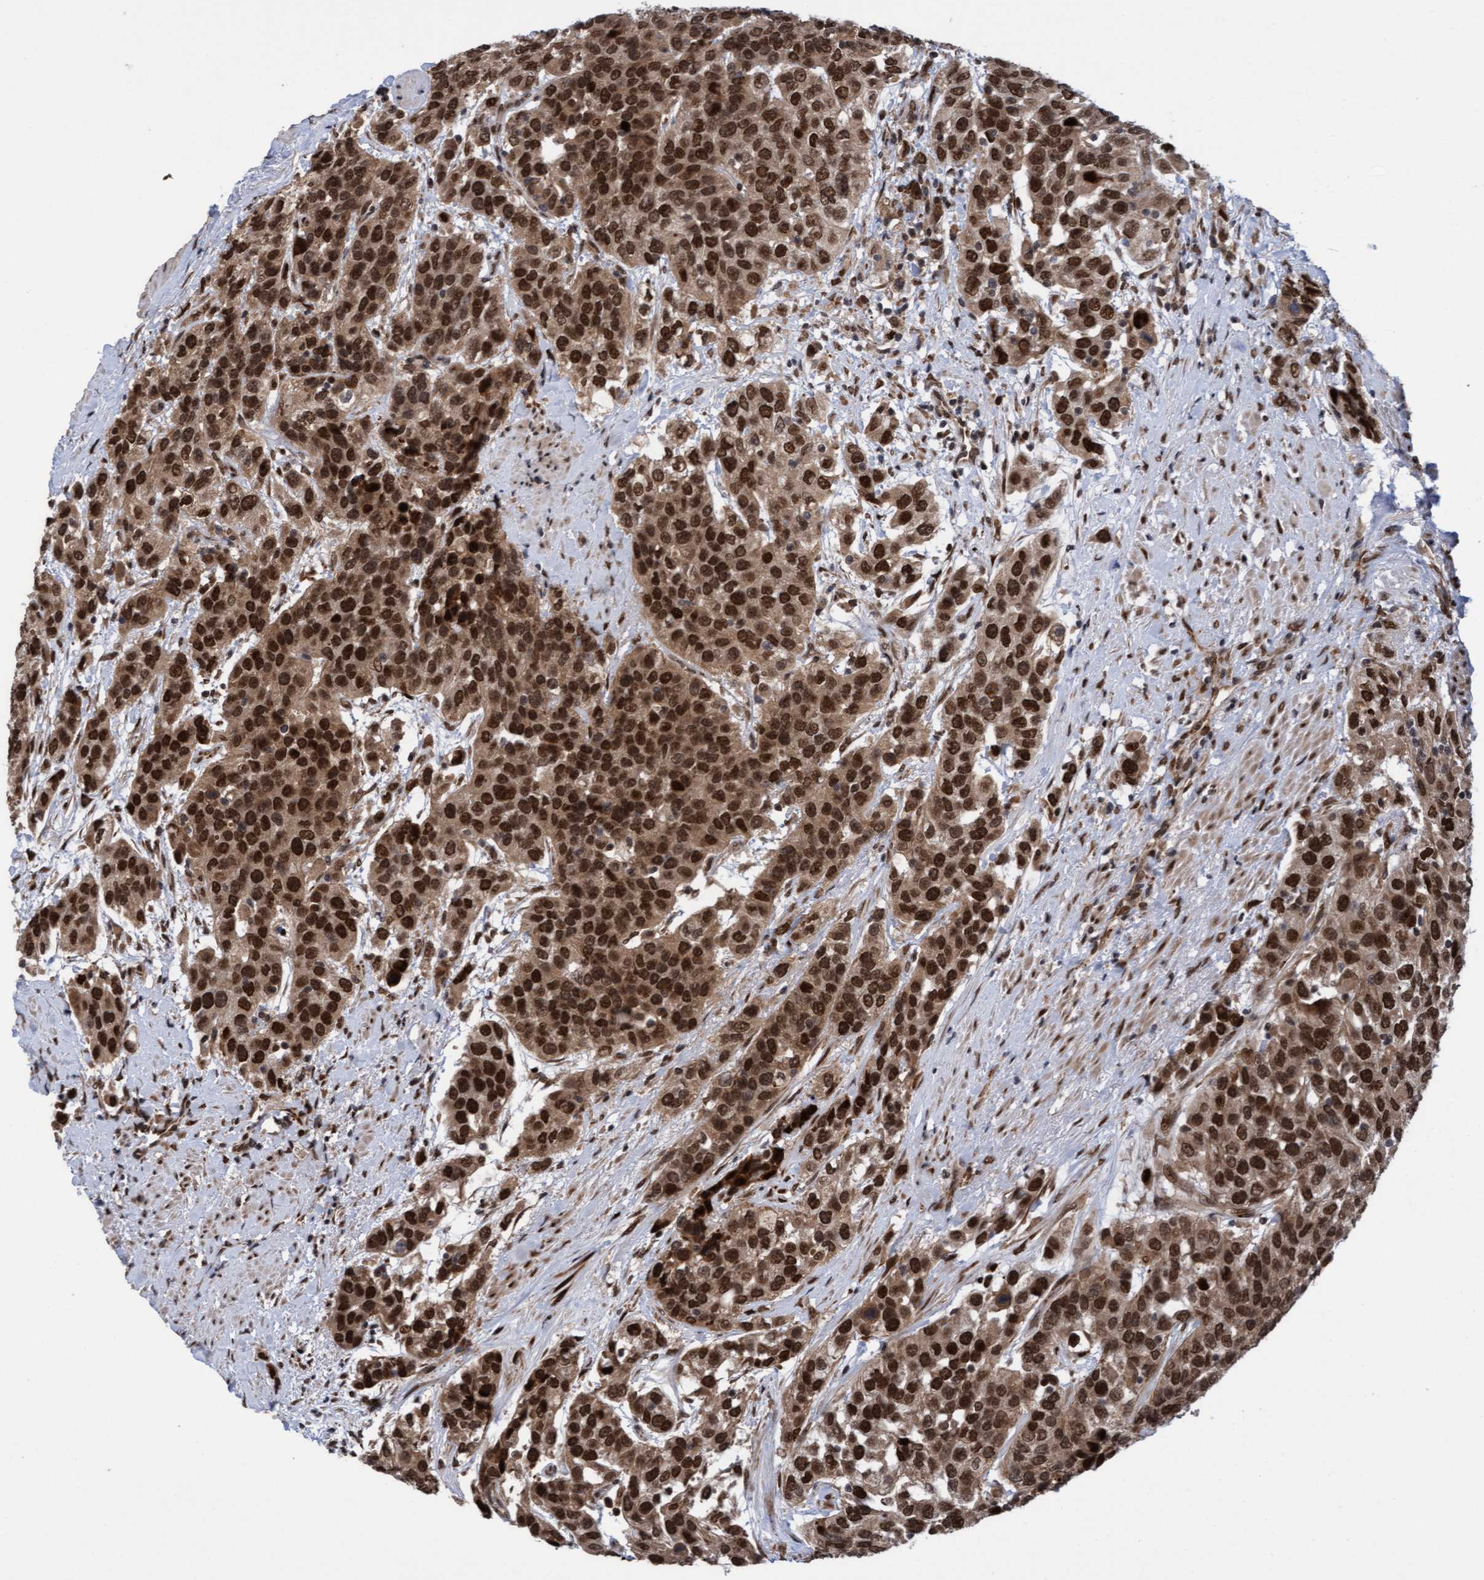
{"staining": {"intensity": "strong", "quantity": ">75%", "location": "cytoplasmic/membranous,nuclear"}, "tissue": "urothelial cancer", "cell_type": "Tumor cells", "image_type": "cancer", "snomed": [{"axis": "morphology", "description": "Urothelial carcinoma, High grade"}, {"axis": "topography", "description": "Urinary bladder"}], "caption": "A histopathology image of human urothelial carcinoma (high-grade) stained for a protein demonstrates strong cytoplasmic/membranous and nuclear brown staining in tumor cells. Using DAB (brown) and hematoxylin (blue) stains, captured at high magnification using brightfield microscopy.", "gene": "TANC2", "patient": {"sex": "female", "age": 80}}